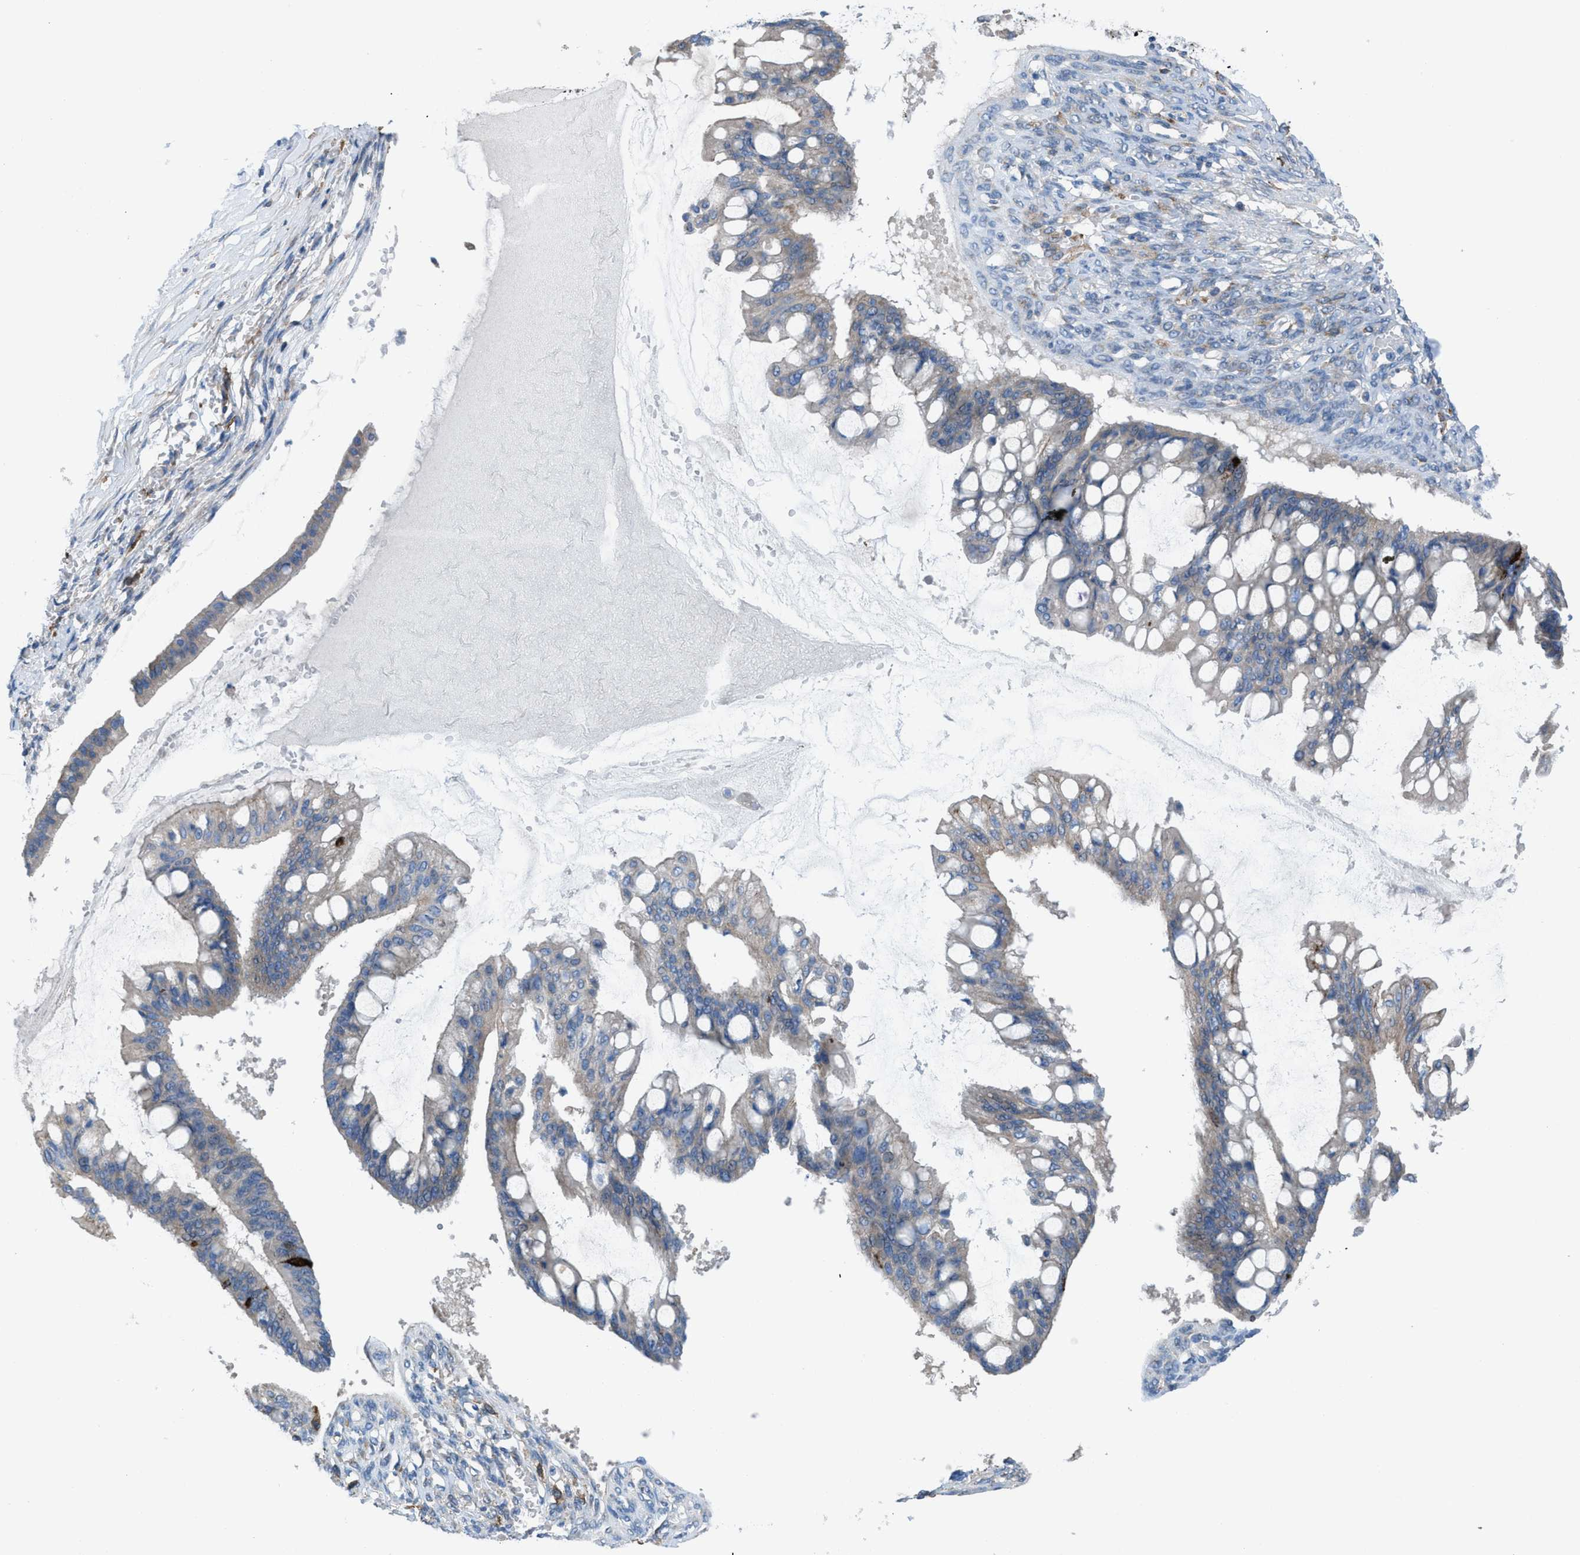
{"staining": {"intensity": "weak", "quantity": ">75%", "location": "cytoplasmic/membranous"}, "tissue": "ovarian cancer", "cell_type": "Tumor cells", "image_type": "cancer", "snomed": [{"axis": "morphology", "description": "Cystadenocarcinoma, mucinous, NOS"}, {"axis": "topography", "description": "Ovary"}], "caption": "Immunohistochemical staining of human ovarian mucinous cystadenocarcinoma exhibits low levels of weak cytoplasmic/membranous staining in approximately >75% of tumor cells.", "gene": "EGFR", "patient": {"sex": "female", "age": 73}}